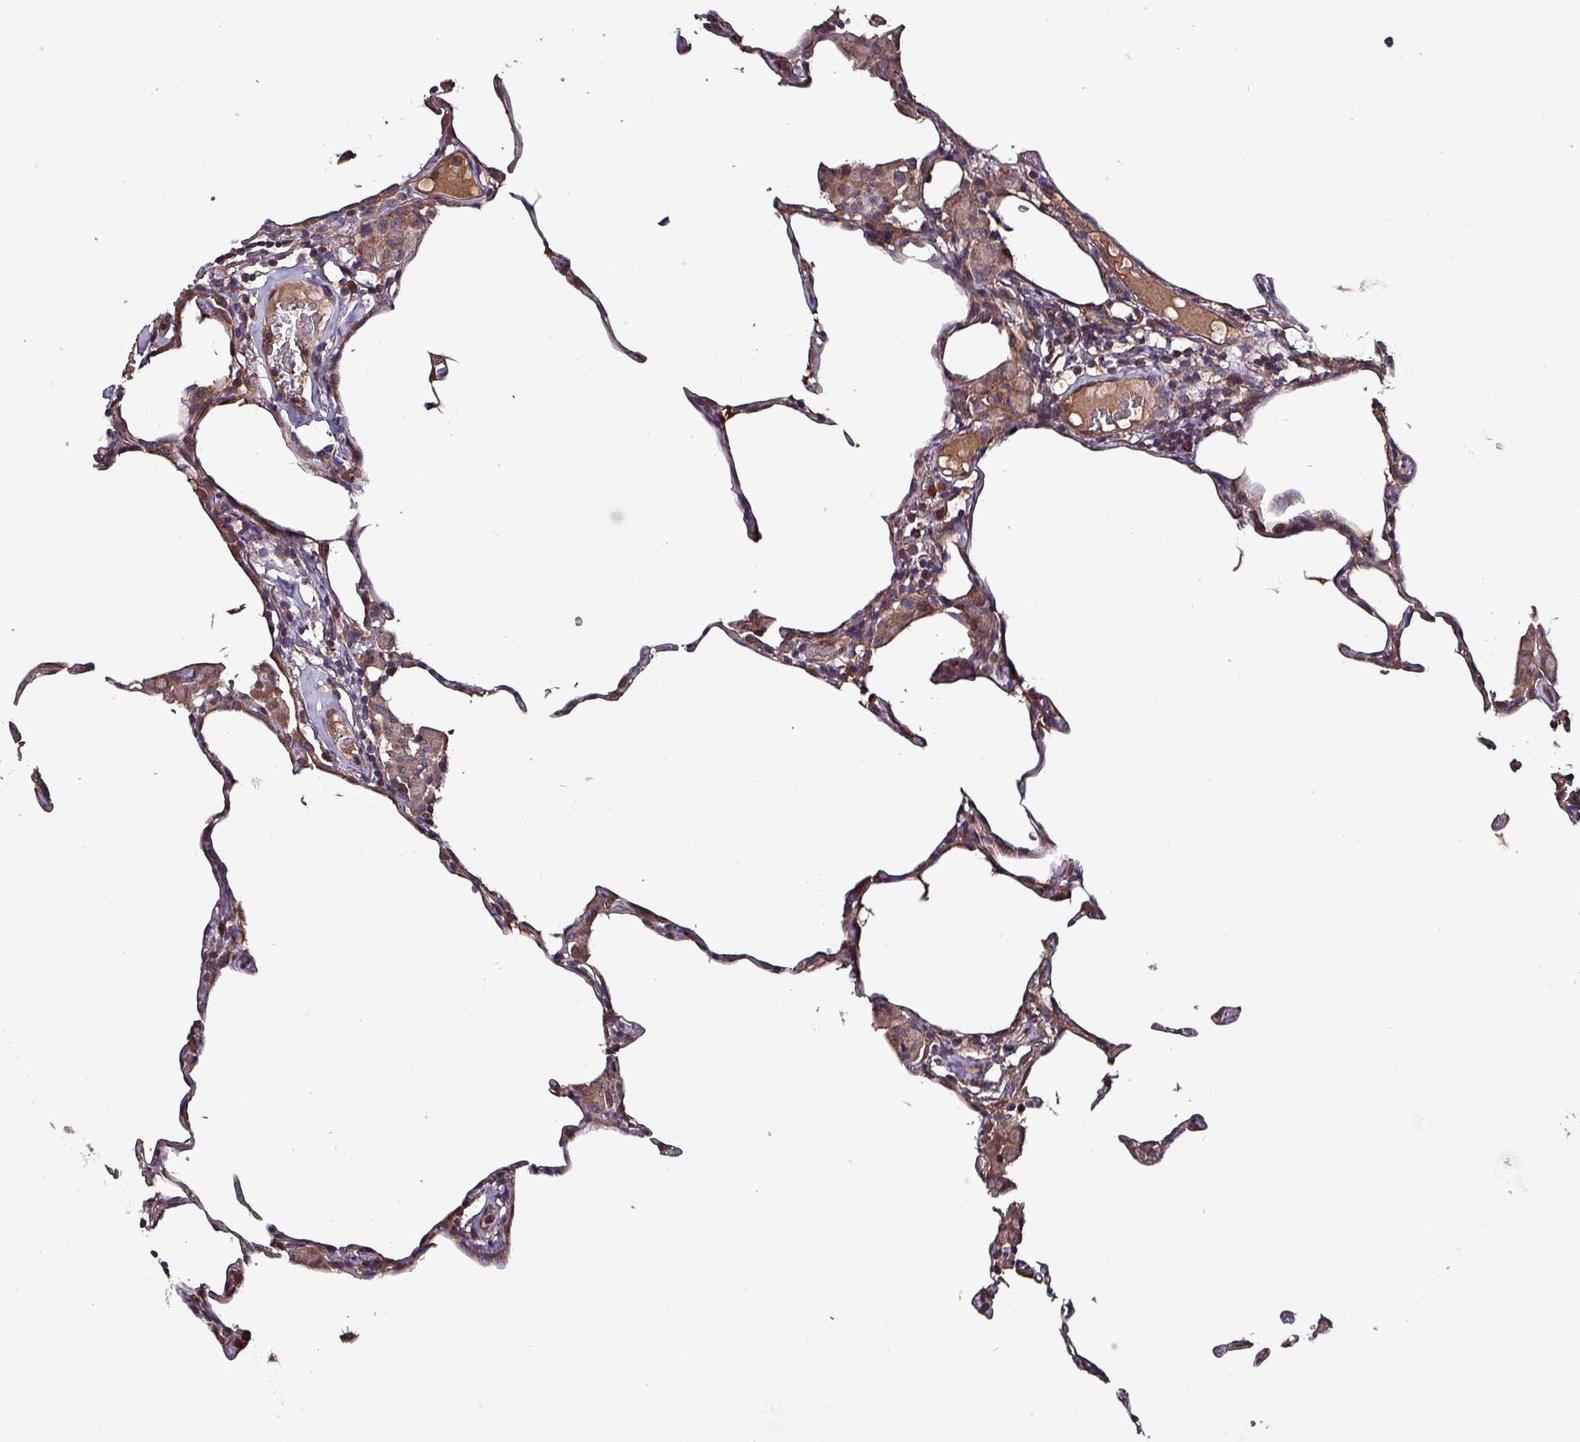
{"staining": {"intensity": "moderate", "quantity": "<25%", "location": "cytoplasmic/membranous"}, "tissue": "lung", "cell_type": "Alveolar cells", "image_type": "normal", "snomed": [{"axis": "morphology", "description": "Normal tissue, NOS"}, {"axis": "topography", "description": "Lung"}], "caption": "A high-resolution micrograph shows immunohistochemistry (IHC) staining of normal lung, which exhibits moderate cytoplasmic/membranous staining in about <25% of alveolar cells. (Stains: DAB in brown, nuclei in blue, Microscopy: brightfield microscopy at high magnification).", "gene": "PAFAH1B2", "patient": {"sex": "female", "age": 57}}